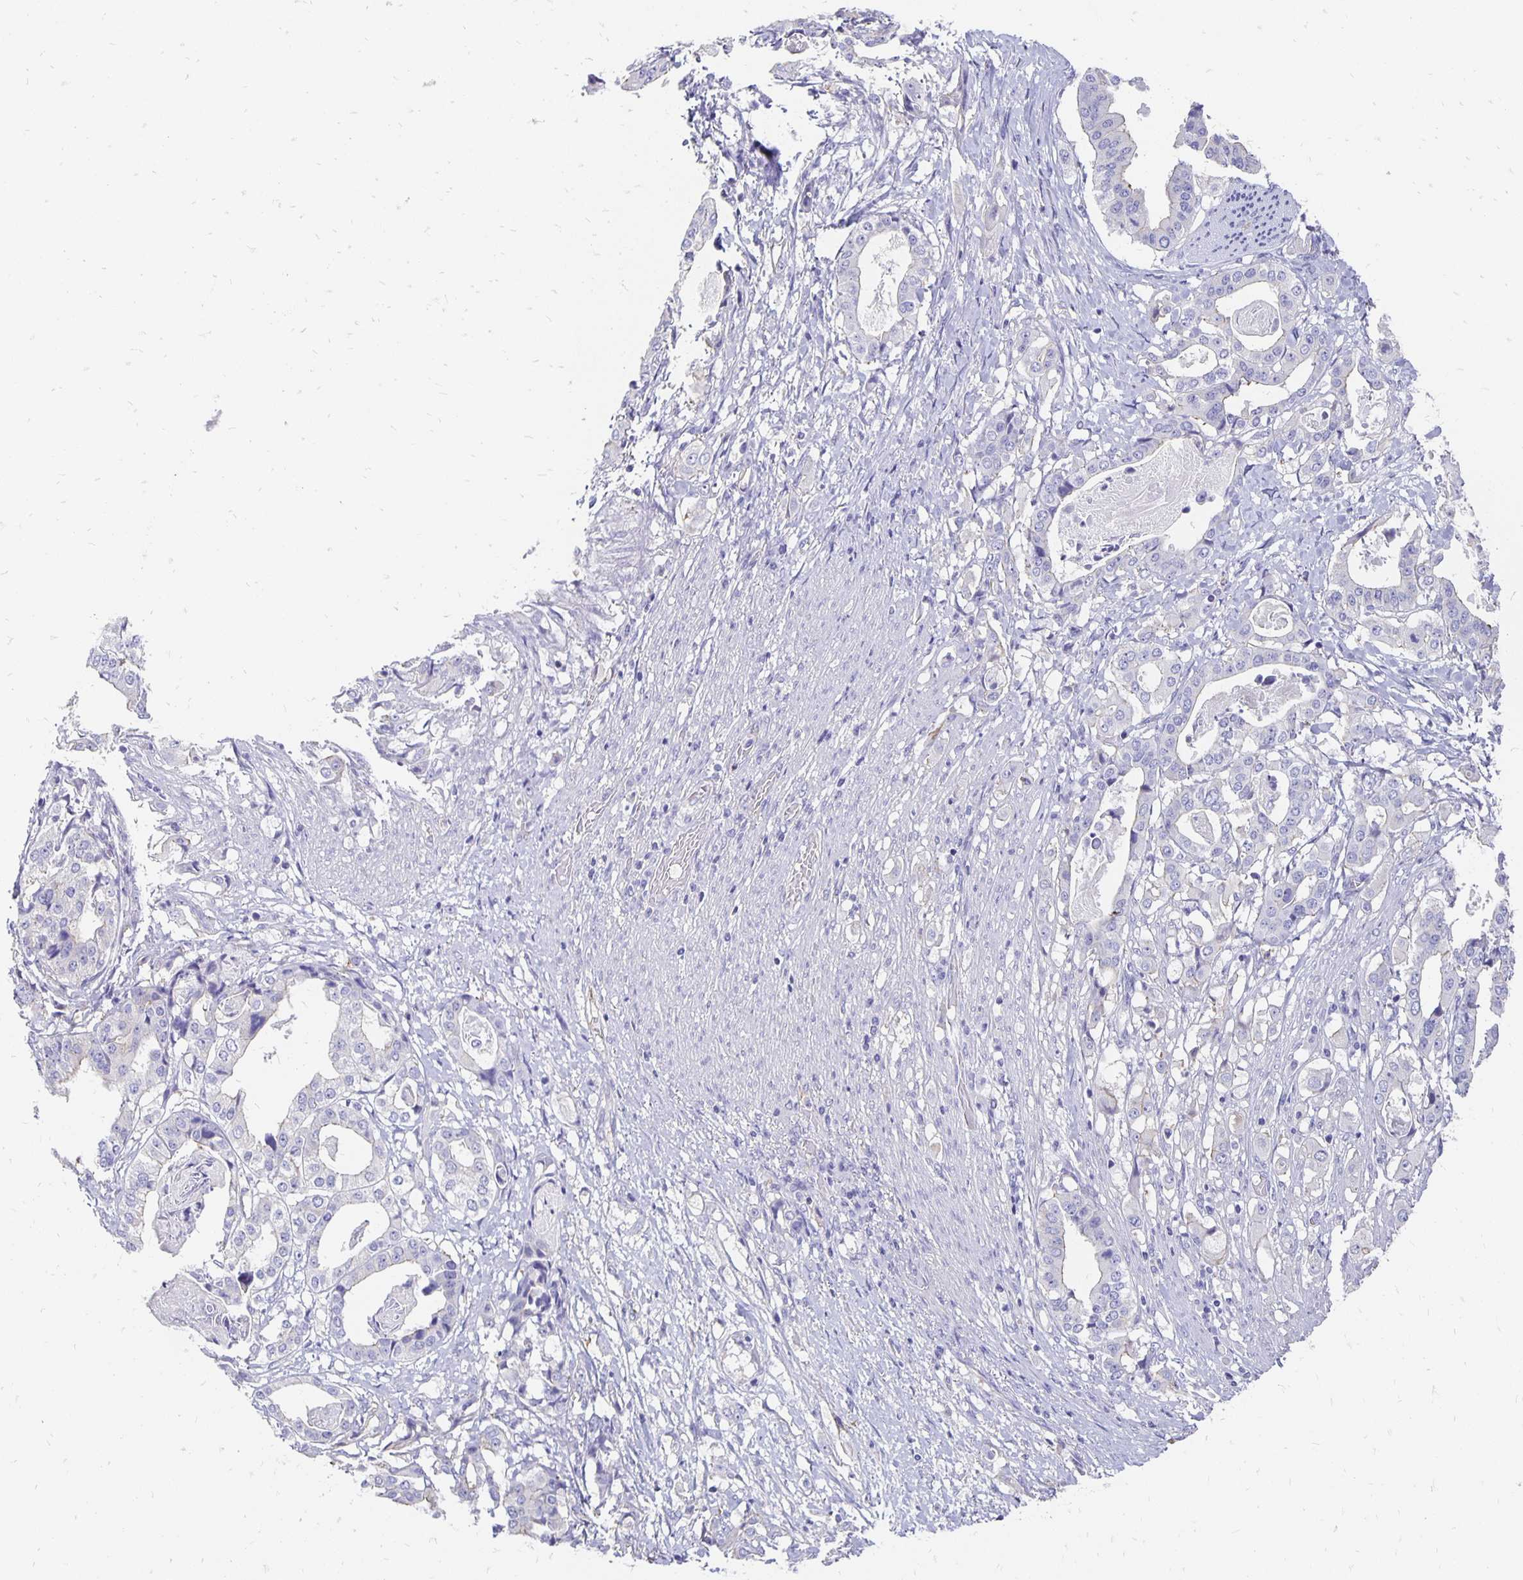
{"staining": {"intensity": "negative", "quantity": "none", "location": "none"}, "tissue": "stomach cancer", "cell_type": "Tumor cells", "image_type": "cancer", "snomed": [{"axis": "morphology", "description": "Adenocarcinoma, NOS"}, {"axis": "topography", "description": "Stomach"}], "caption": "Stomach cancer was stained to show a protein in brown. There is no significant staining in tumor cells.", "gene": "APOB", "patient": {"sex": "male", "age": 48}}